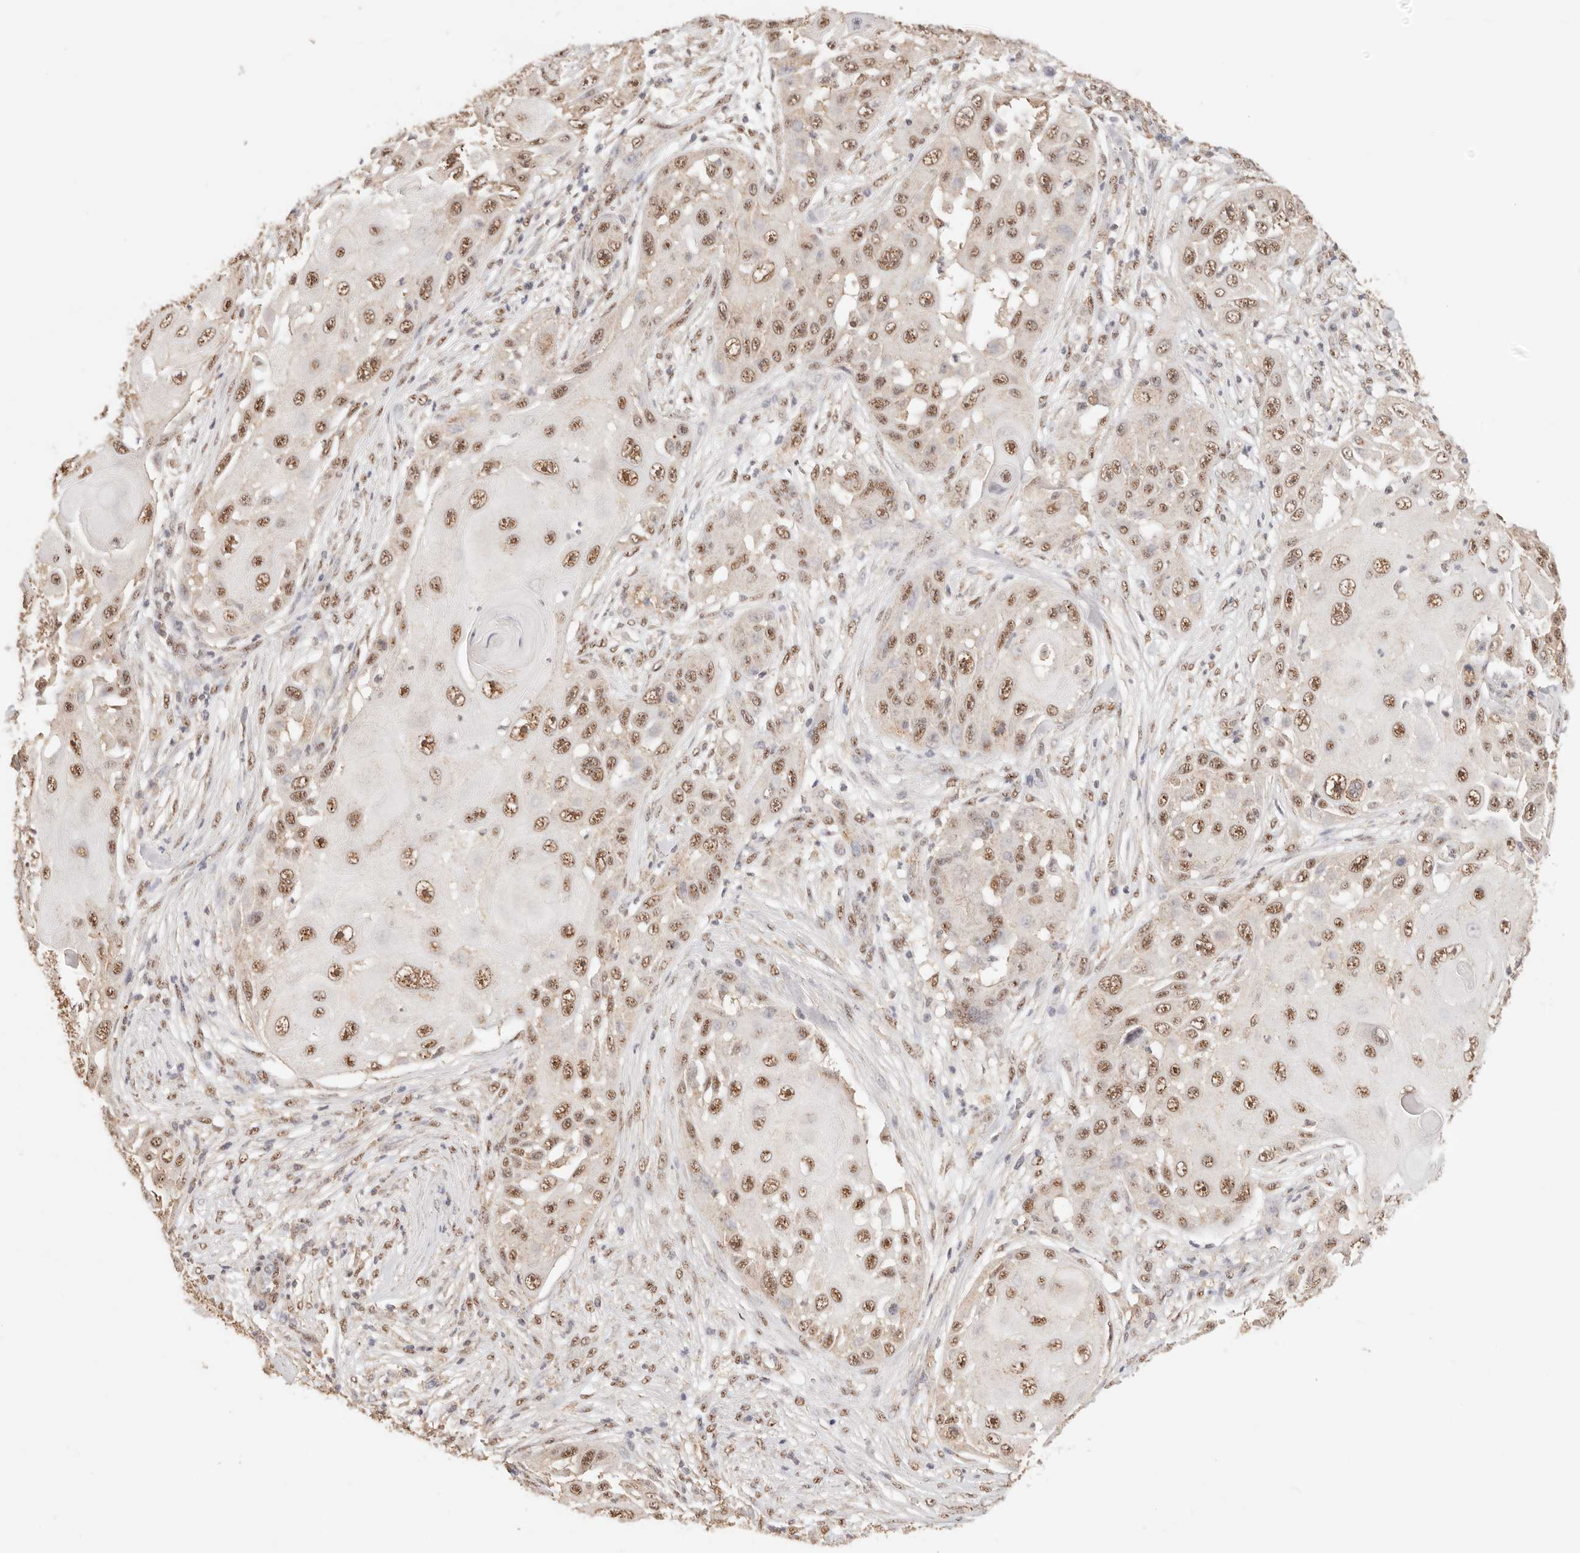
{"staining": {"intensity": "moderate", "quantity": ">75%", "location": "nuclear"}, "tissue": "skin cancer", "cell_type": "Tumor cells", "image_type": "cancer", "snomed": [{"axis": "morphology", "description": "Squamous cell carcinoma, NOS"}, {"axis": "topography", "description": "Skin"}], "caption": "Skin cancer (squamous cell carcinoma) stained for a protein (brown) reveals moderate nuclear positive staining in approximately >75% of tumor cells.", "gene": "IL1R2", "patient": {"sex": "female", "age": 44}}